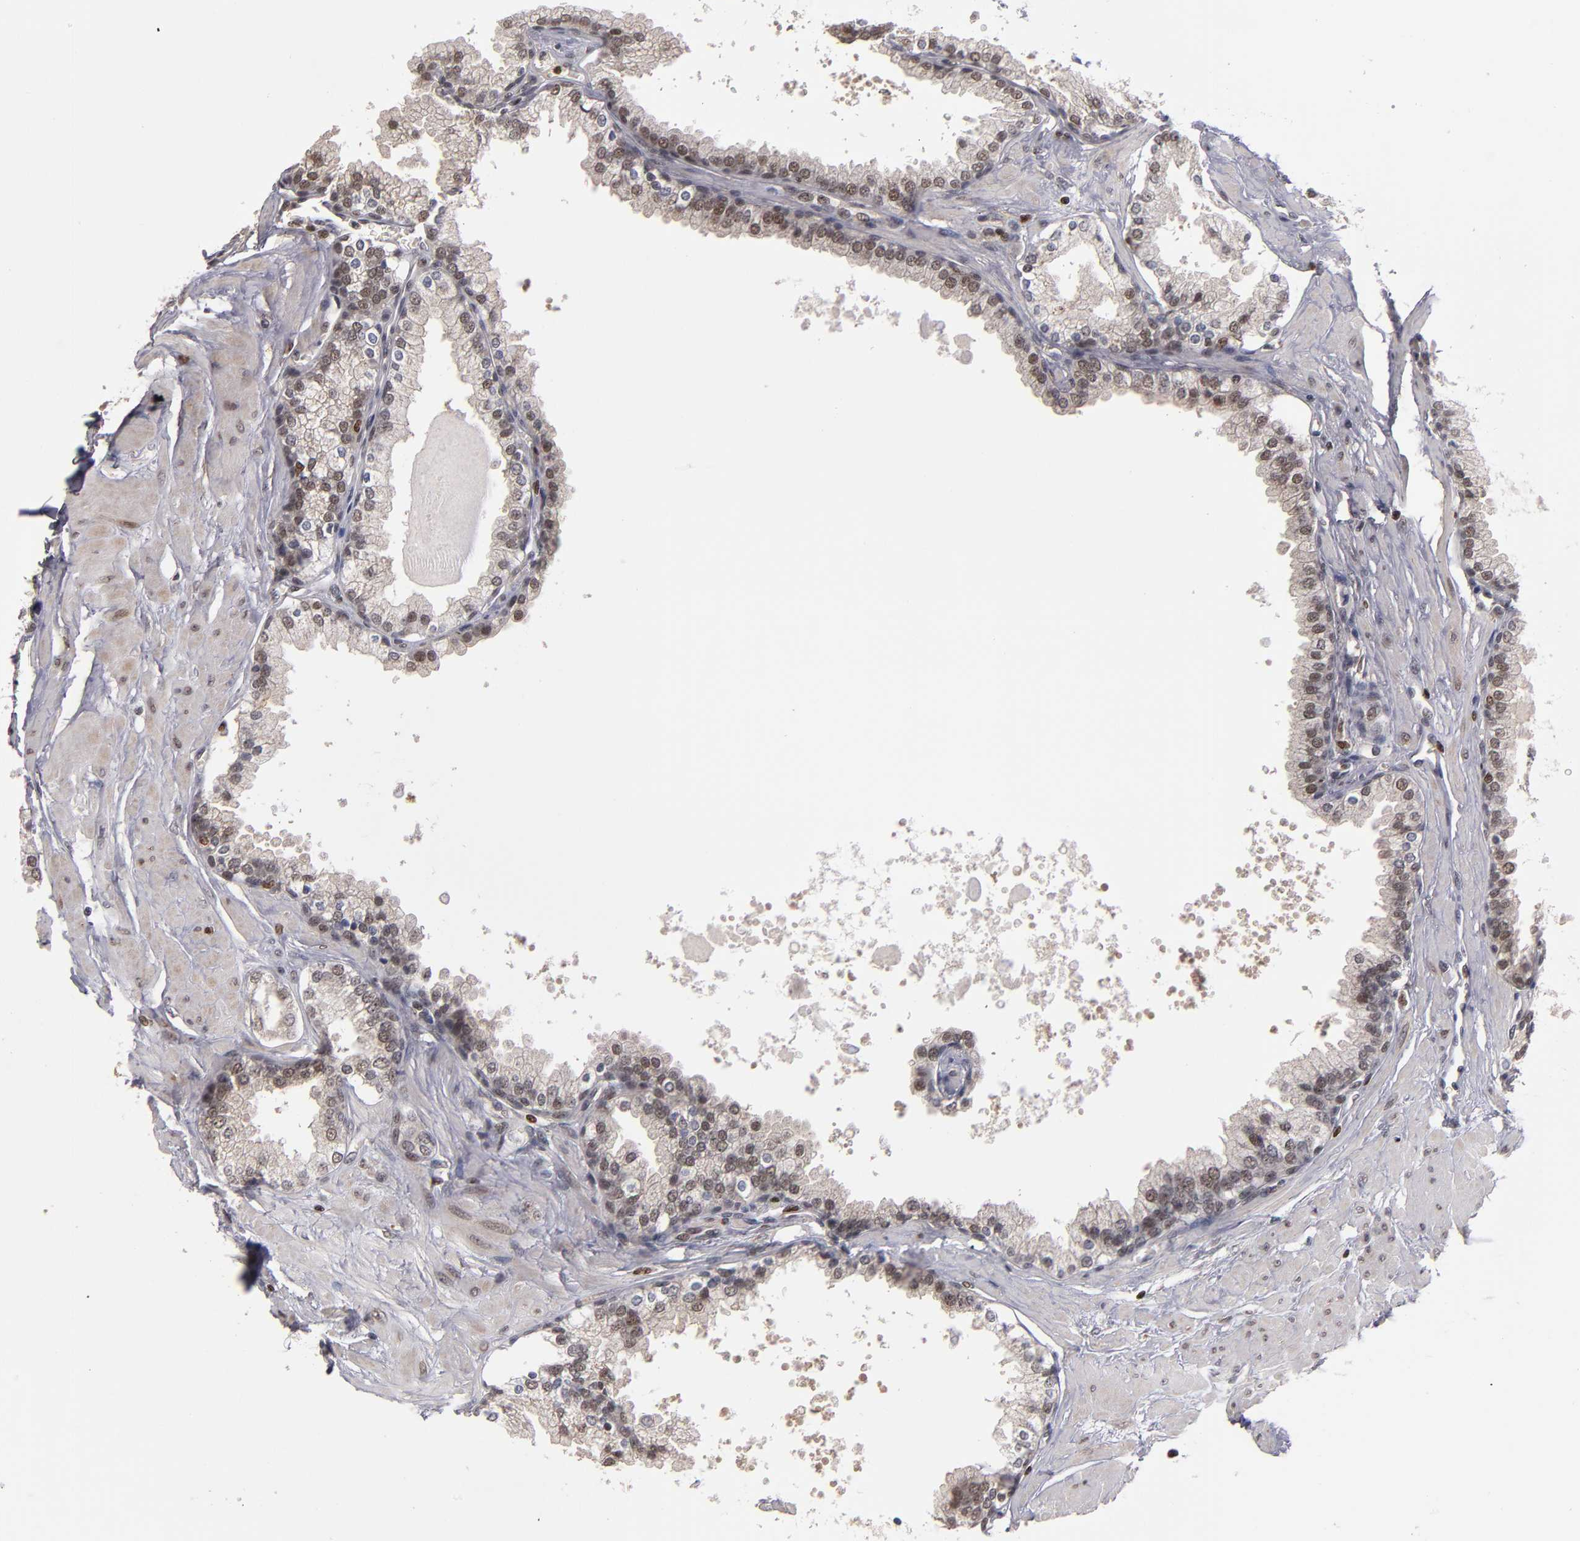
{"staining": {"intensity": "weak", "quantity": "25%-75%", "location": "nuclear"}, "tissue": "prostate", "cell_type": "Glandular cells", "image_type": "normal", "snomed": [{"axis": "morphology", "description": "Normal tissue, NOS"}, {"axis": "topography", "description": "Prostate"}], "caption": "Immunohistochemical staining of benign human prostate demonstrates 25%-75% levels of weak nuclear protein expression in about 25%-75% of glandular cells.", "gene": "KDM6A", "patient": {"sex": "male", "age": 51}}